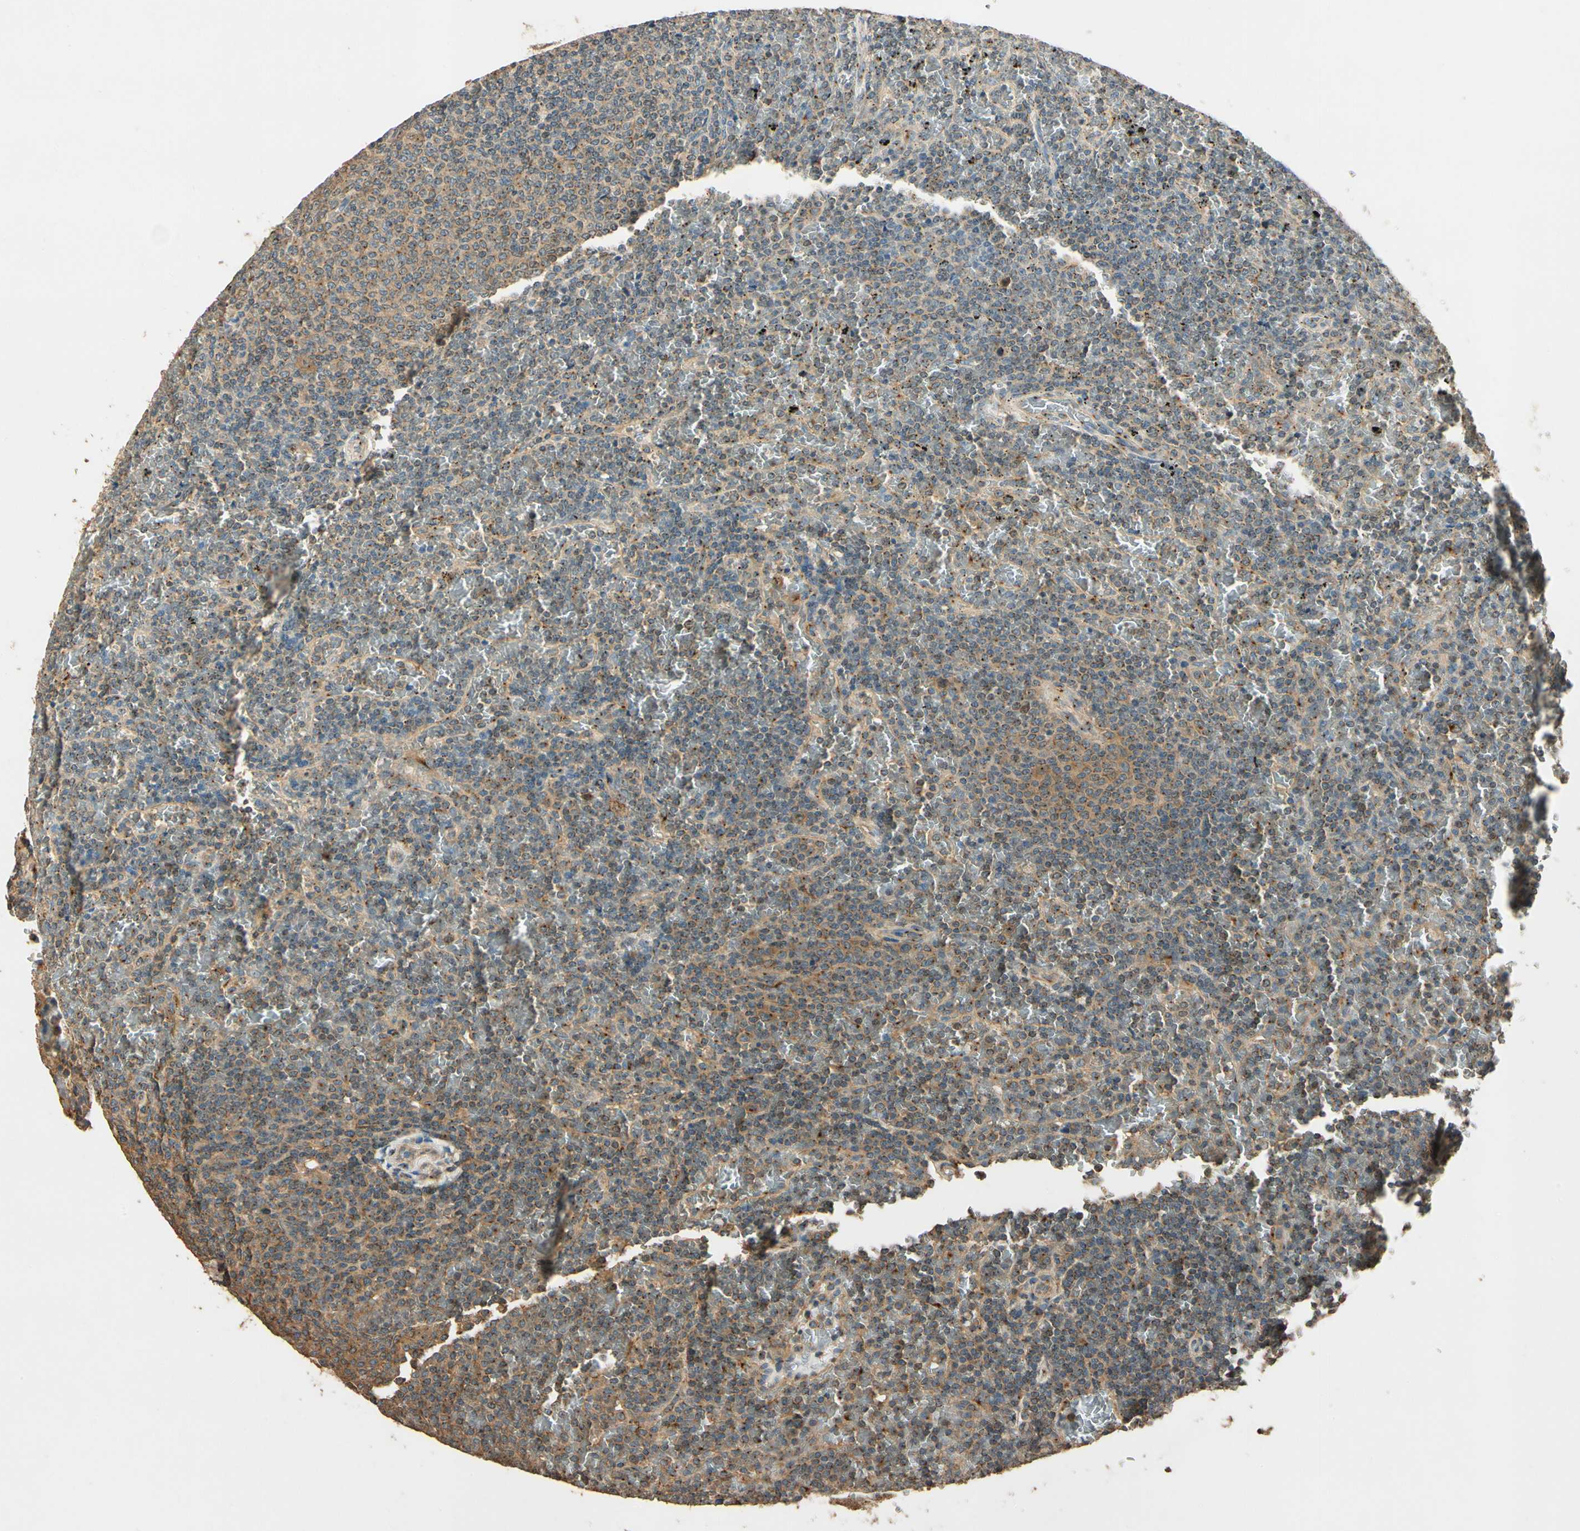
{"staining": {"intensity": "weak", "quantity": "25%-75%", "location": "cytoplasmic/membranous"}, "tissue": "lymphoma", "cell_type": "Tumor cells", "image_type": "cancer", "snomed": [{"axis": "morphology", "description": "Malignant lymphoma, non-Hodgkin's type, Low grade"}, {"axis": "topography", "description": "Spleen"}], "caption": "Weak cytoplasmic/membranous staining is identified in about 25%-75% of tumor cells in low-grade malignant lymphoma, non-Hodgkin's type.", "gene": "AKAP9", "patient": {"sex": "female", "age": 77}}